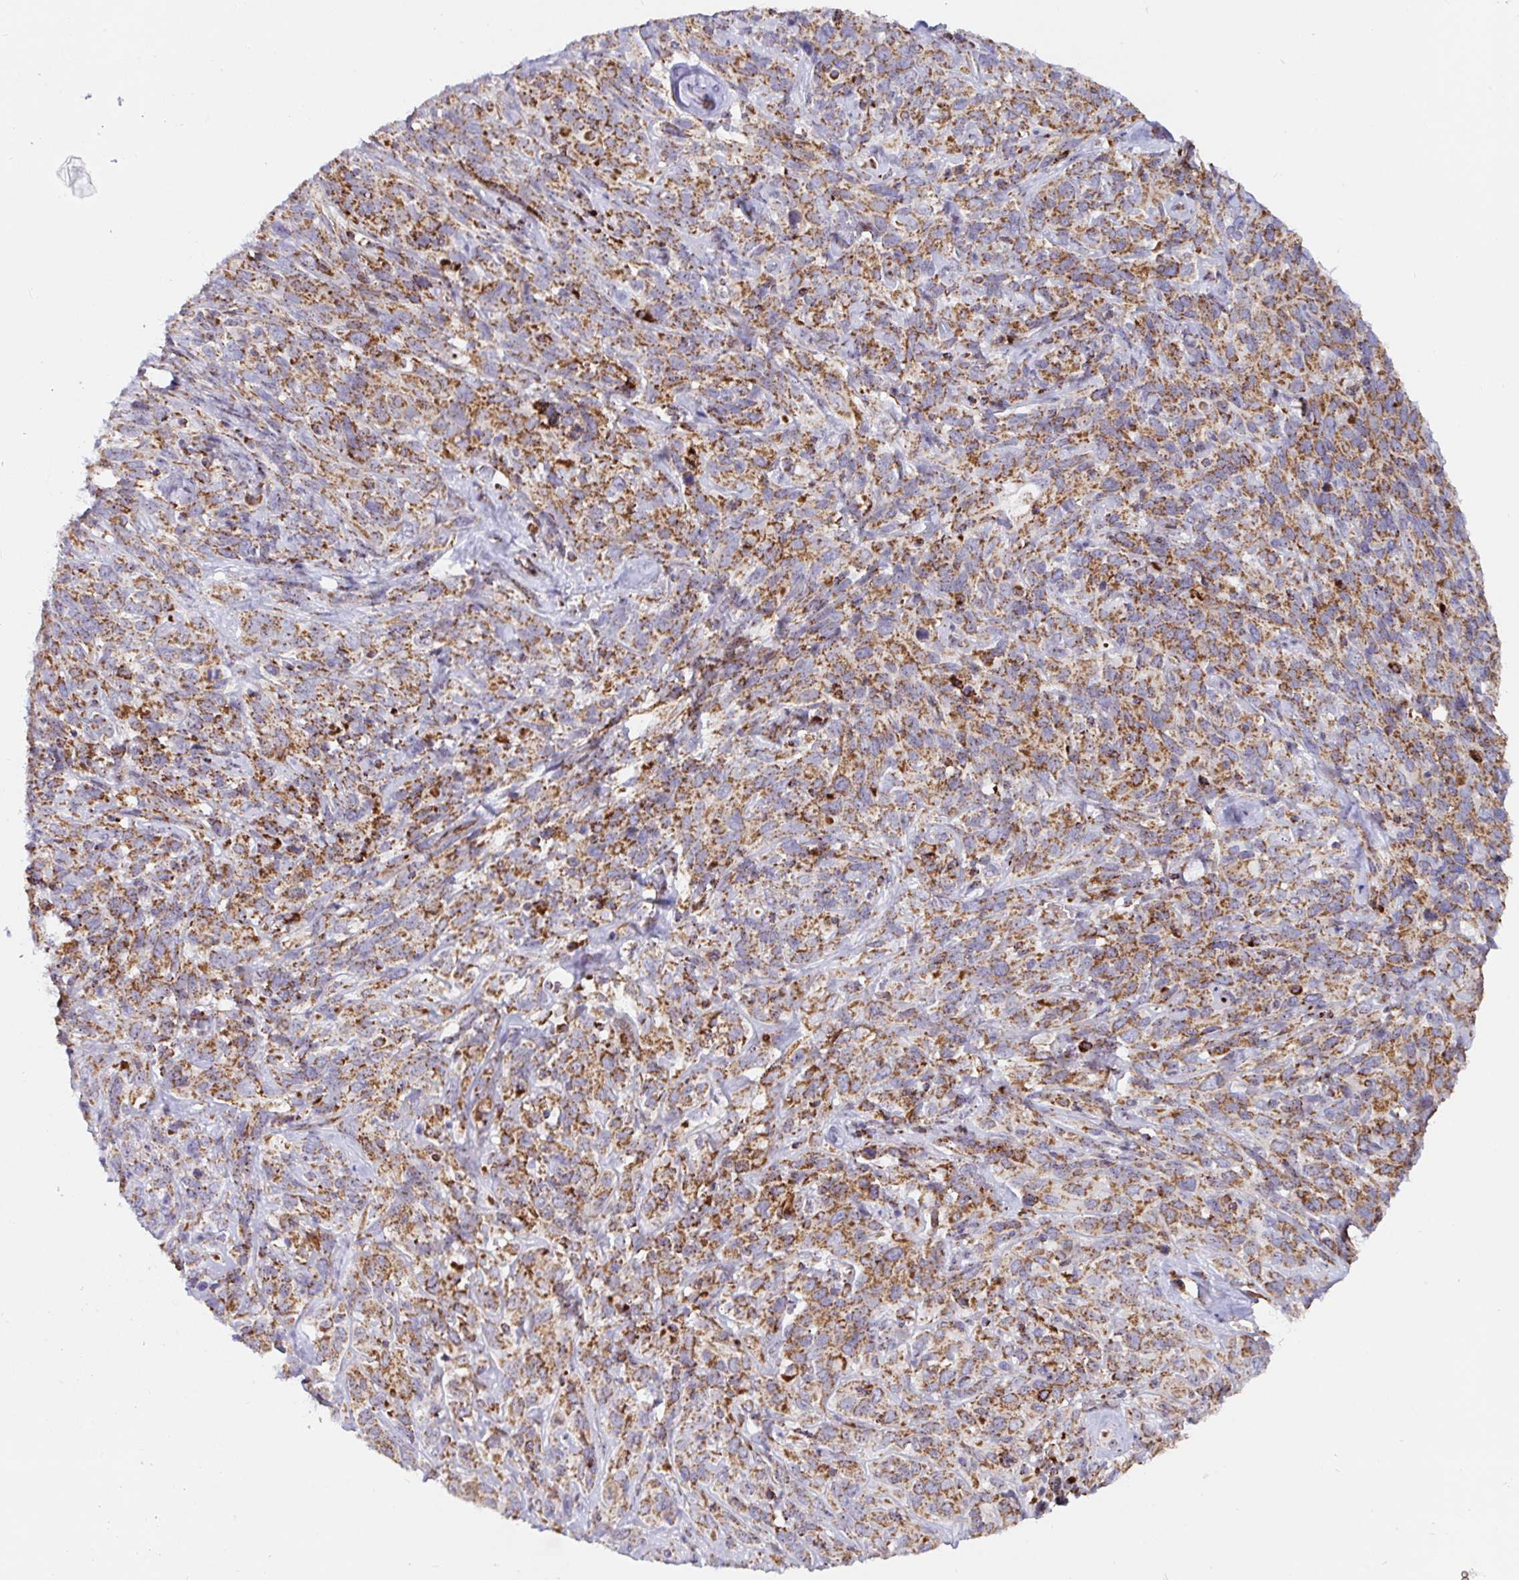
{"staining": {"intensity": "moderate", "quantity": ">75%", "location": "cytoplasmic/membranous"}, "tissue": "cervical cancer", "cell_type": "Tumor cells", "image_type": "cancer", "snomed": [{"axis": "morphology", "description": "Normal tissue, NOS"}, {"axis": "morphology", "description": "Squamous cell carcinoma, NOS"}, {"axis": "topography", "description": "Cervix"}], "caption": "Immunohistochemistry of human cervical cancer (squamous cell carcinoma) reveals medium levels of moderate cytoplasmic/membranous expression in about >75% of tumor cells. The staining was performed using DAB (3,3'-diaminobenzidine), with brown indicating positive protein expression. Nuclei are stained blue with hematoxylin.", "gene": "ATP5MJ", "patient": {"sex": "female", "age": 51}}